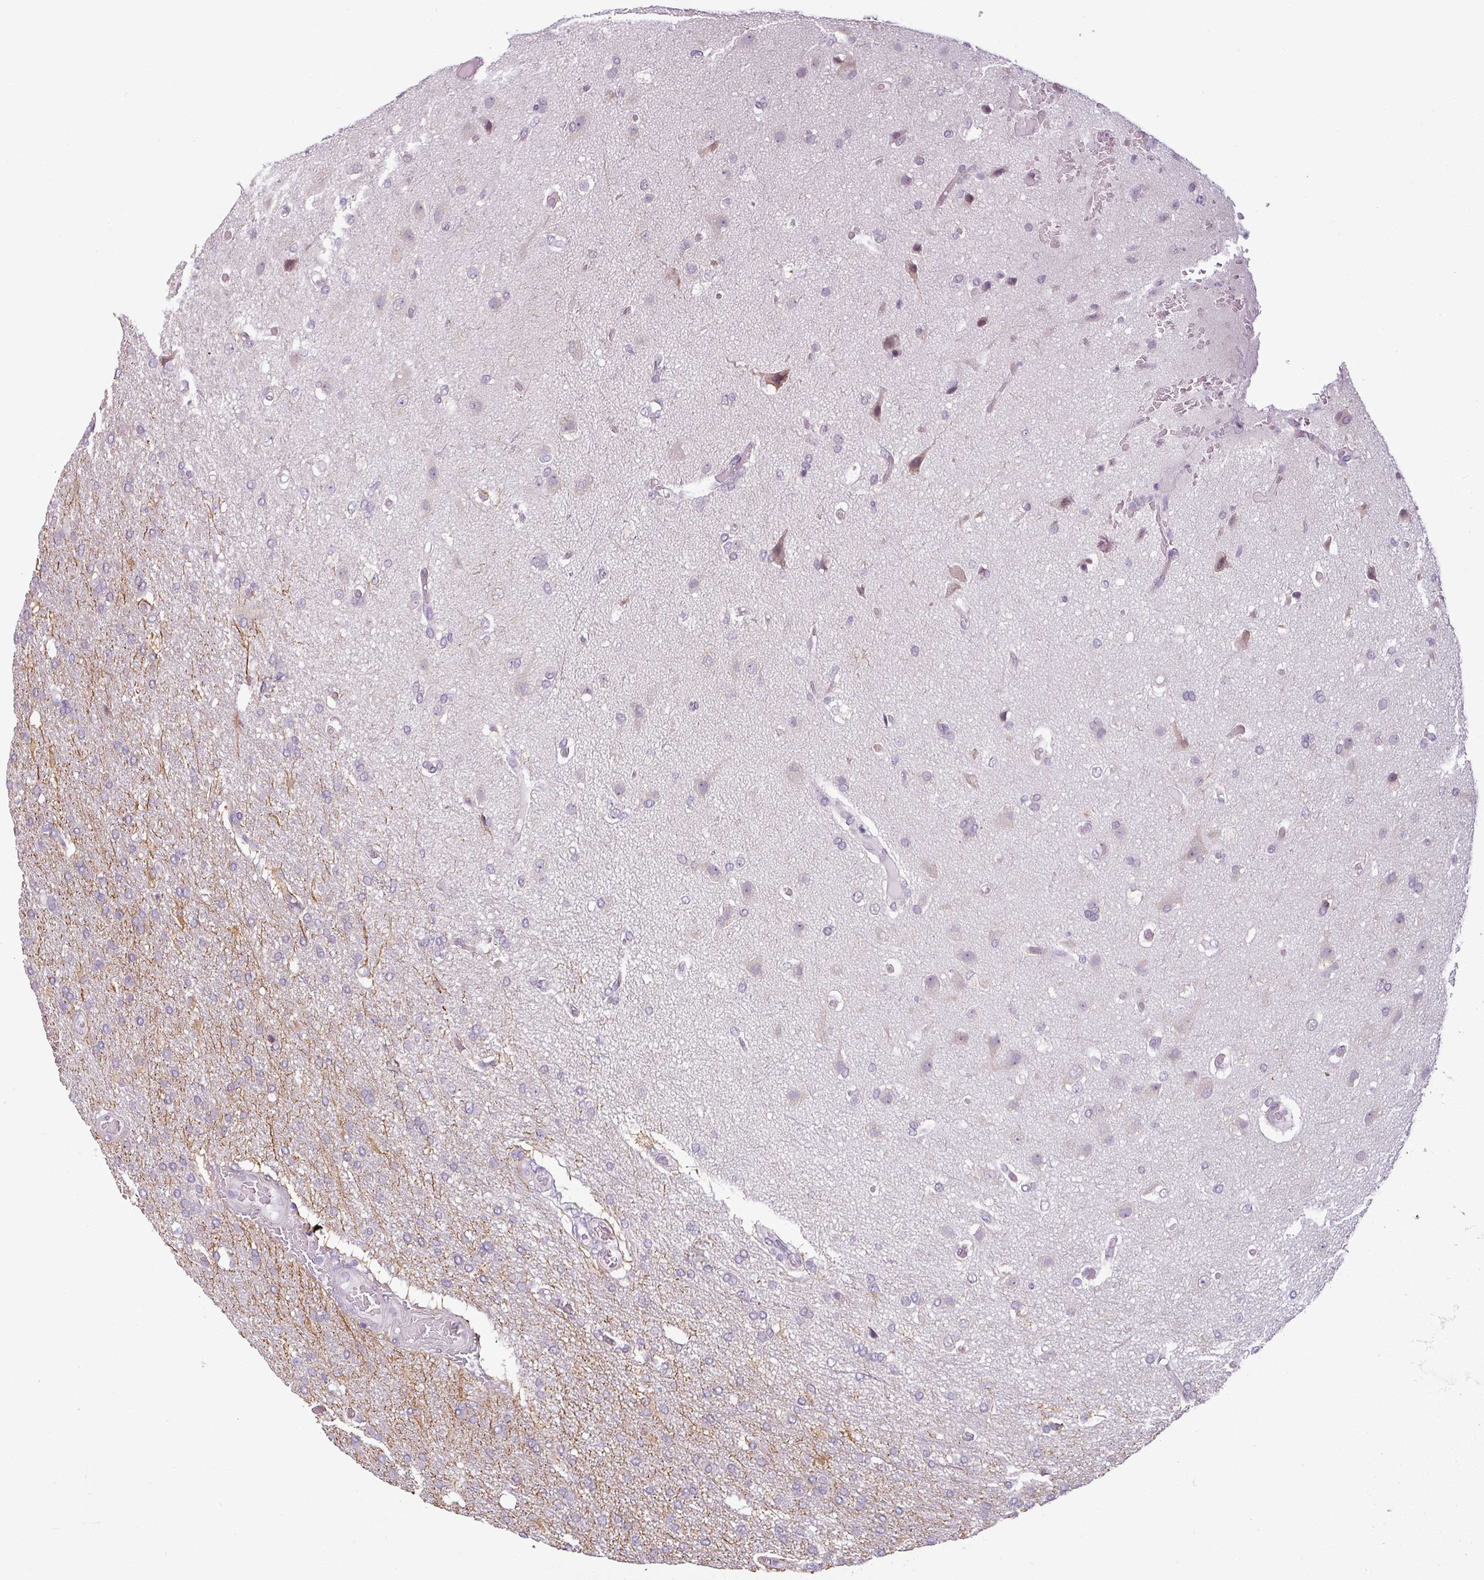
{"staining": {"intensity": "negative", "quantity": "none", "location": "none"}, "tissue": "glioma", "cell_type": "Tumor cells", "image_type": "cancer", "snomed": [{"axis": "morphology", "description": "Glioma, malignant, High grade"}, {"axis": "topography", "description": "Brain"}], "caption": "Immunohistochemical staining of human glioma shows no significant positivity in tumor cells. (Immunohistochemistry (ihc), brightfield microscopy, high magnification).", "gene": "OR52D1", "patient": {"sex": "female", "age": 74}}